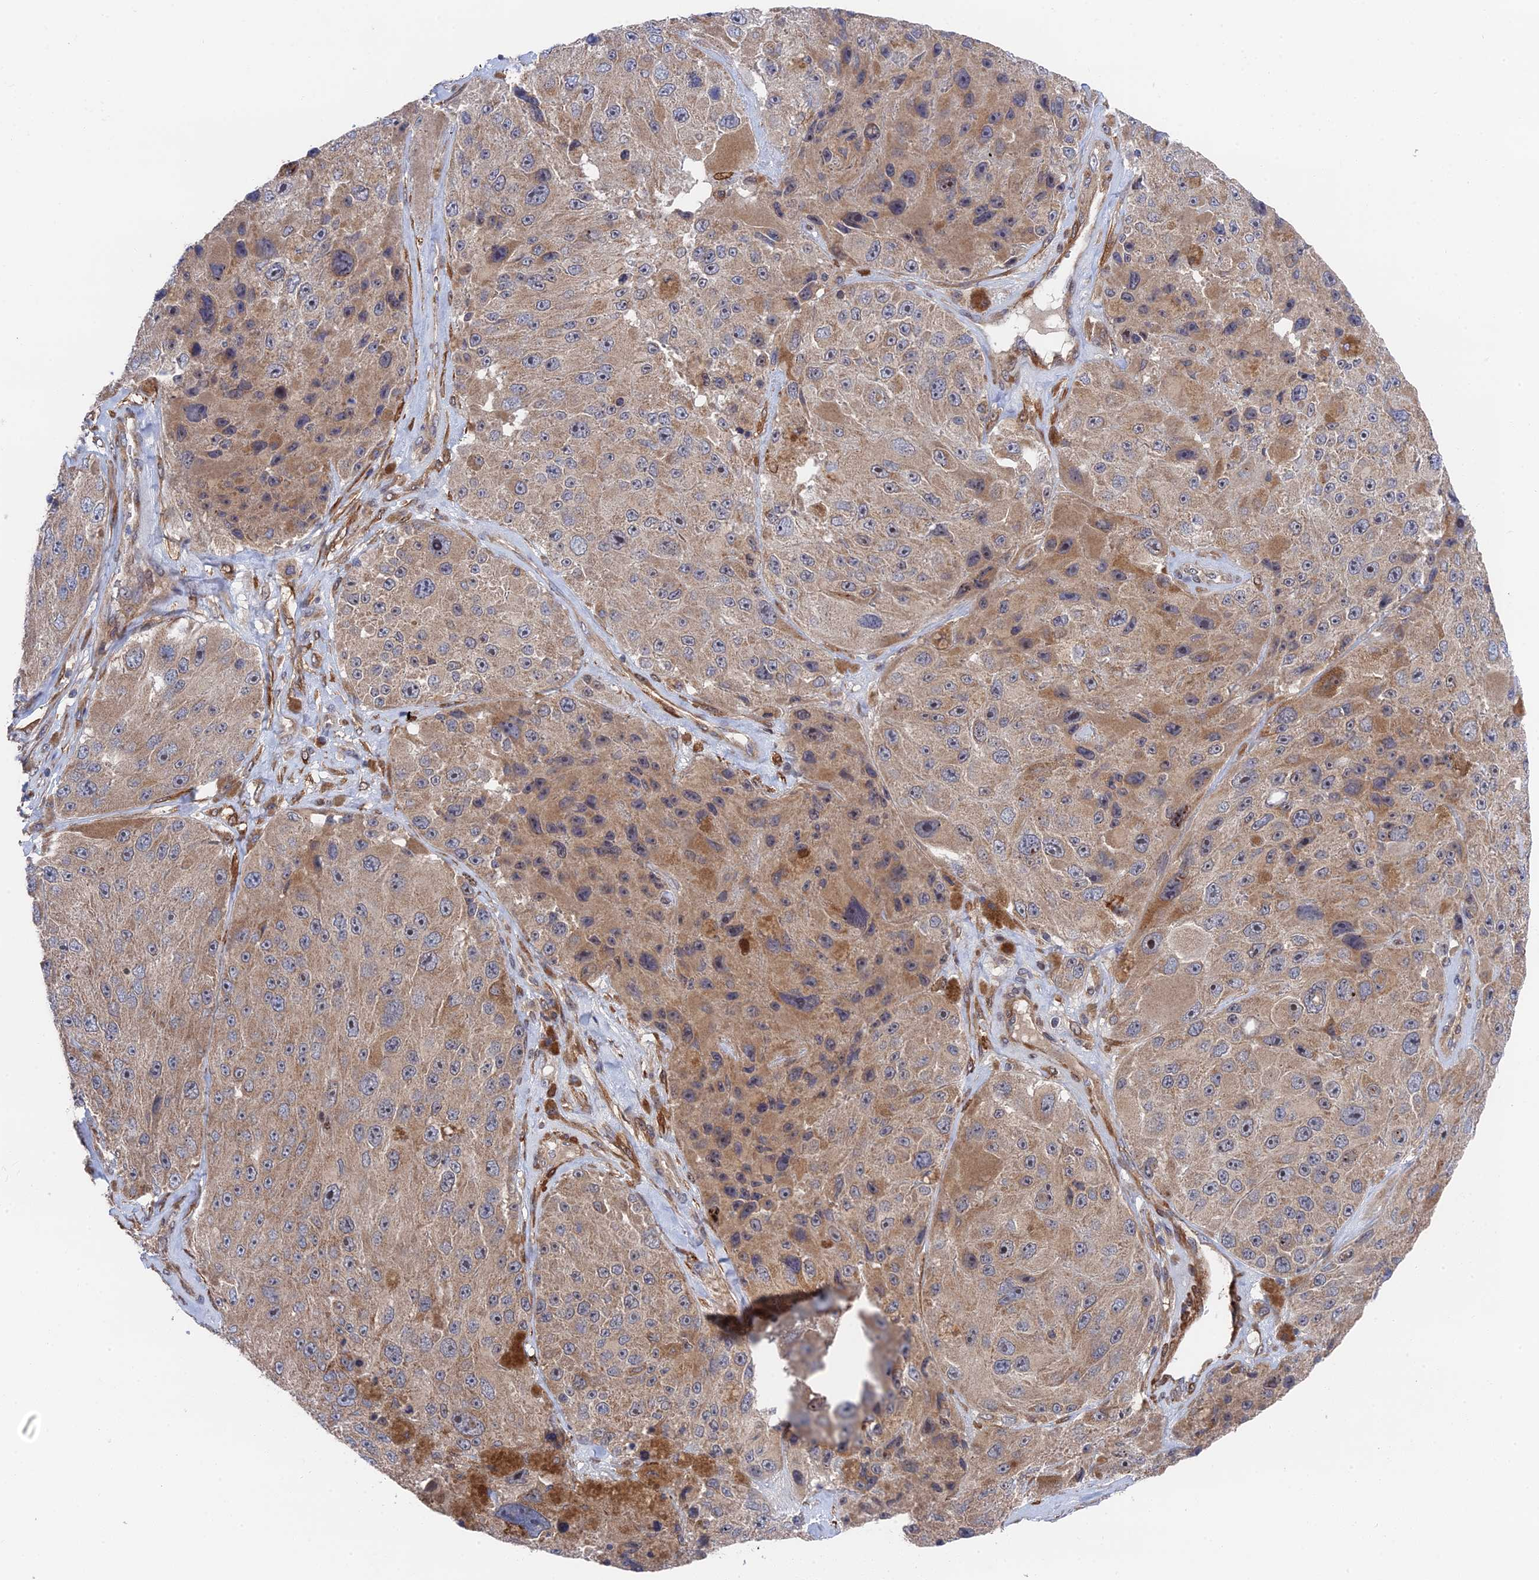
{"staining": {"intensity": "moderate", "quantity": ">75%", "location": "cytoplasmic/membranous"}, "tissue": "melanoma", "cell_type": "Tumor cells", "image_type": "cancer", "snomed": [{"axis": "morphology", "description": "Malignant melanoma, Metastatic site"}, {"axis": "topography", "description": "Lymph node"}], "caption": "Immunohistochemistry (IHC) (DAB (3,3'-diaminobenzidine)) staining of human melanoma demonstrates moderate cytoplasmic/membranous protein staining in approximately >75% of tumor cells.", "gene": "ZNF320", "patient": {"sex": "male", "age": 62}}